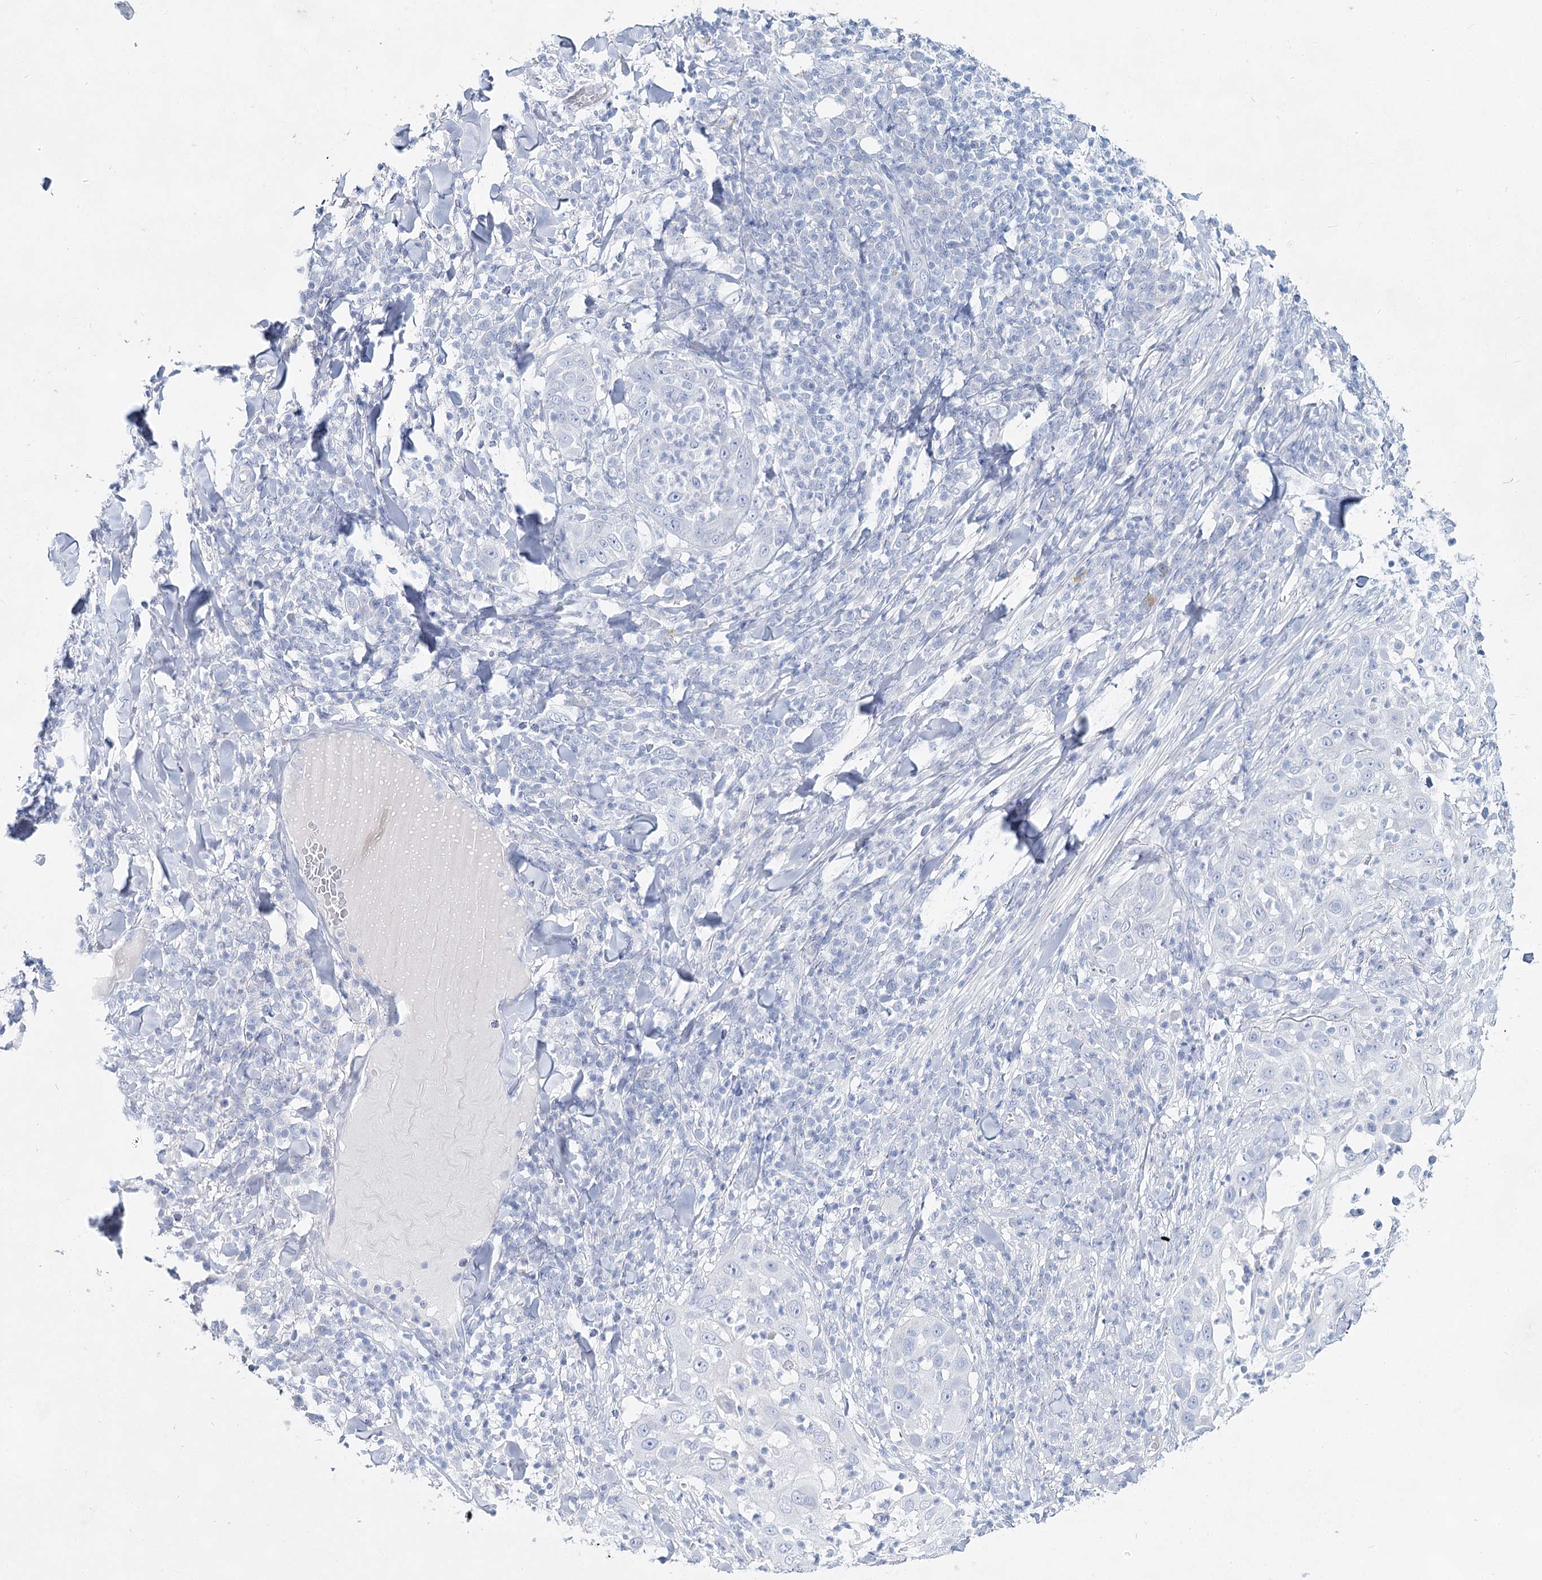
{"staining": {"intensity": "negative", "quantity": "none", "location": "none"}, "tissue": "skin cancer", "cell_type": "Tumor cells", "image_type": "cancer", "snomed": [{"axis": "morphology", "description": "Squamous cell carcinoma, NOS"}, {"axis": "topography", "description": "Skin"}], "caption": "IHC photomicrograph of neoplastic tissue: human skin cancer (squamous cell carcinoma) stained with DAB (3,3'-diaminobenzidine) shows no significant protein expression in tumor cells.", "gene": "SLC17A2", "patient": {"sex": "female", "age": 44}}